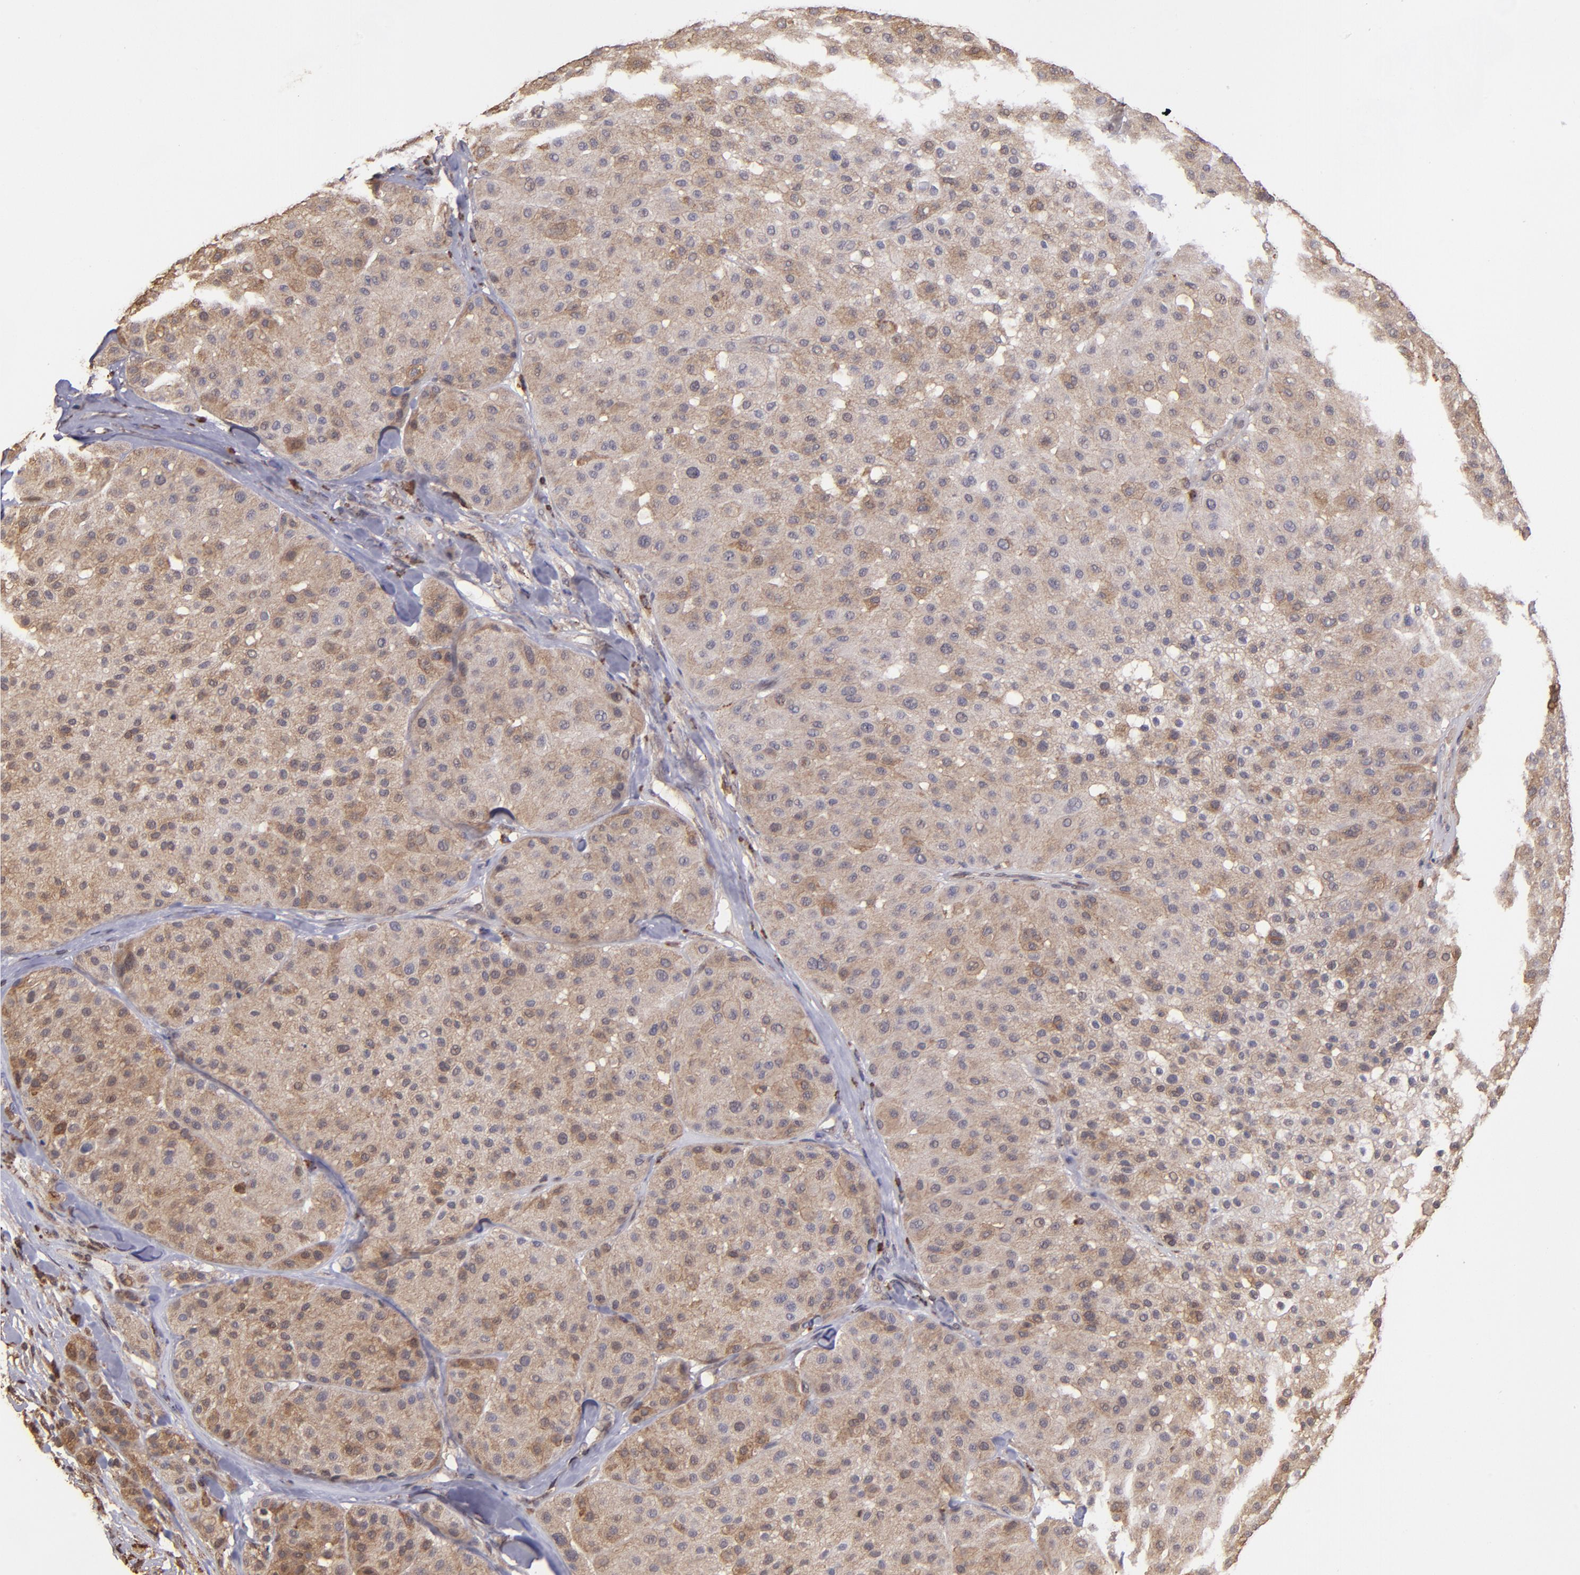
{"staining": {"intensity": "moderate", "quantity": ">75%", "location": "cytoplasmic/membranous"}, "tissue": "melanoma", "cell_type": "Tumor cells", "image_type": "cancer", "snomed": [{"axis": "morphology", "description": "Normal tissue, NOS"}, {"axis": "morphology", "description": "Malignant melanoma, Metastatic site"}, {"axis": "topography", "description": "Skin"}], "caption": "Immunohistochemical staining of melanoma shows moderate cytoplasmic/membranous protein expression in approximately >75% of tumor cells. (Stains: DAB (3,3'-diaminobenzidine) in brown, nuclei in blue, Microscopy: brightfield microscopy at high magnification).", "gene": "SIPA1L1", "patient": {"sex": "male", "age": 41}}